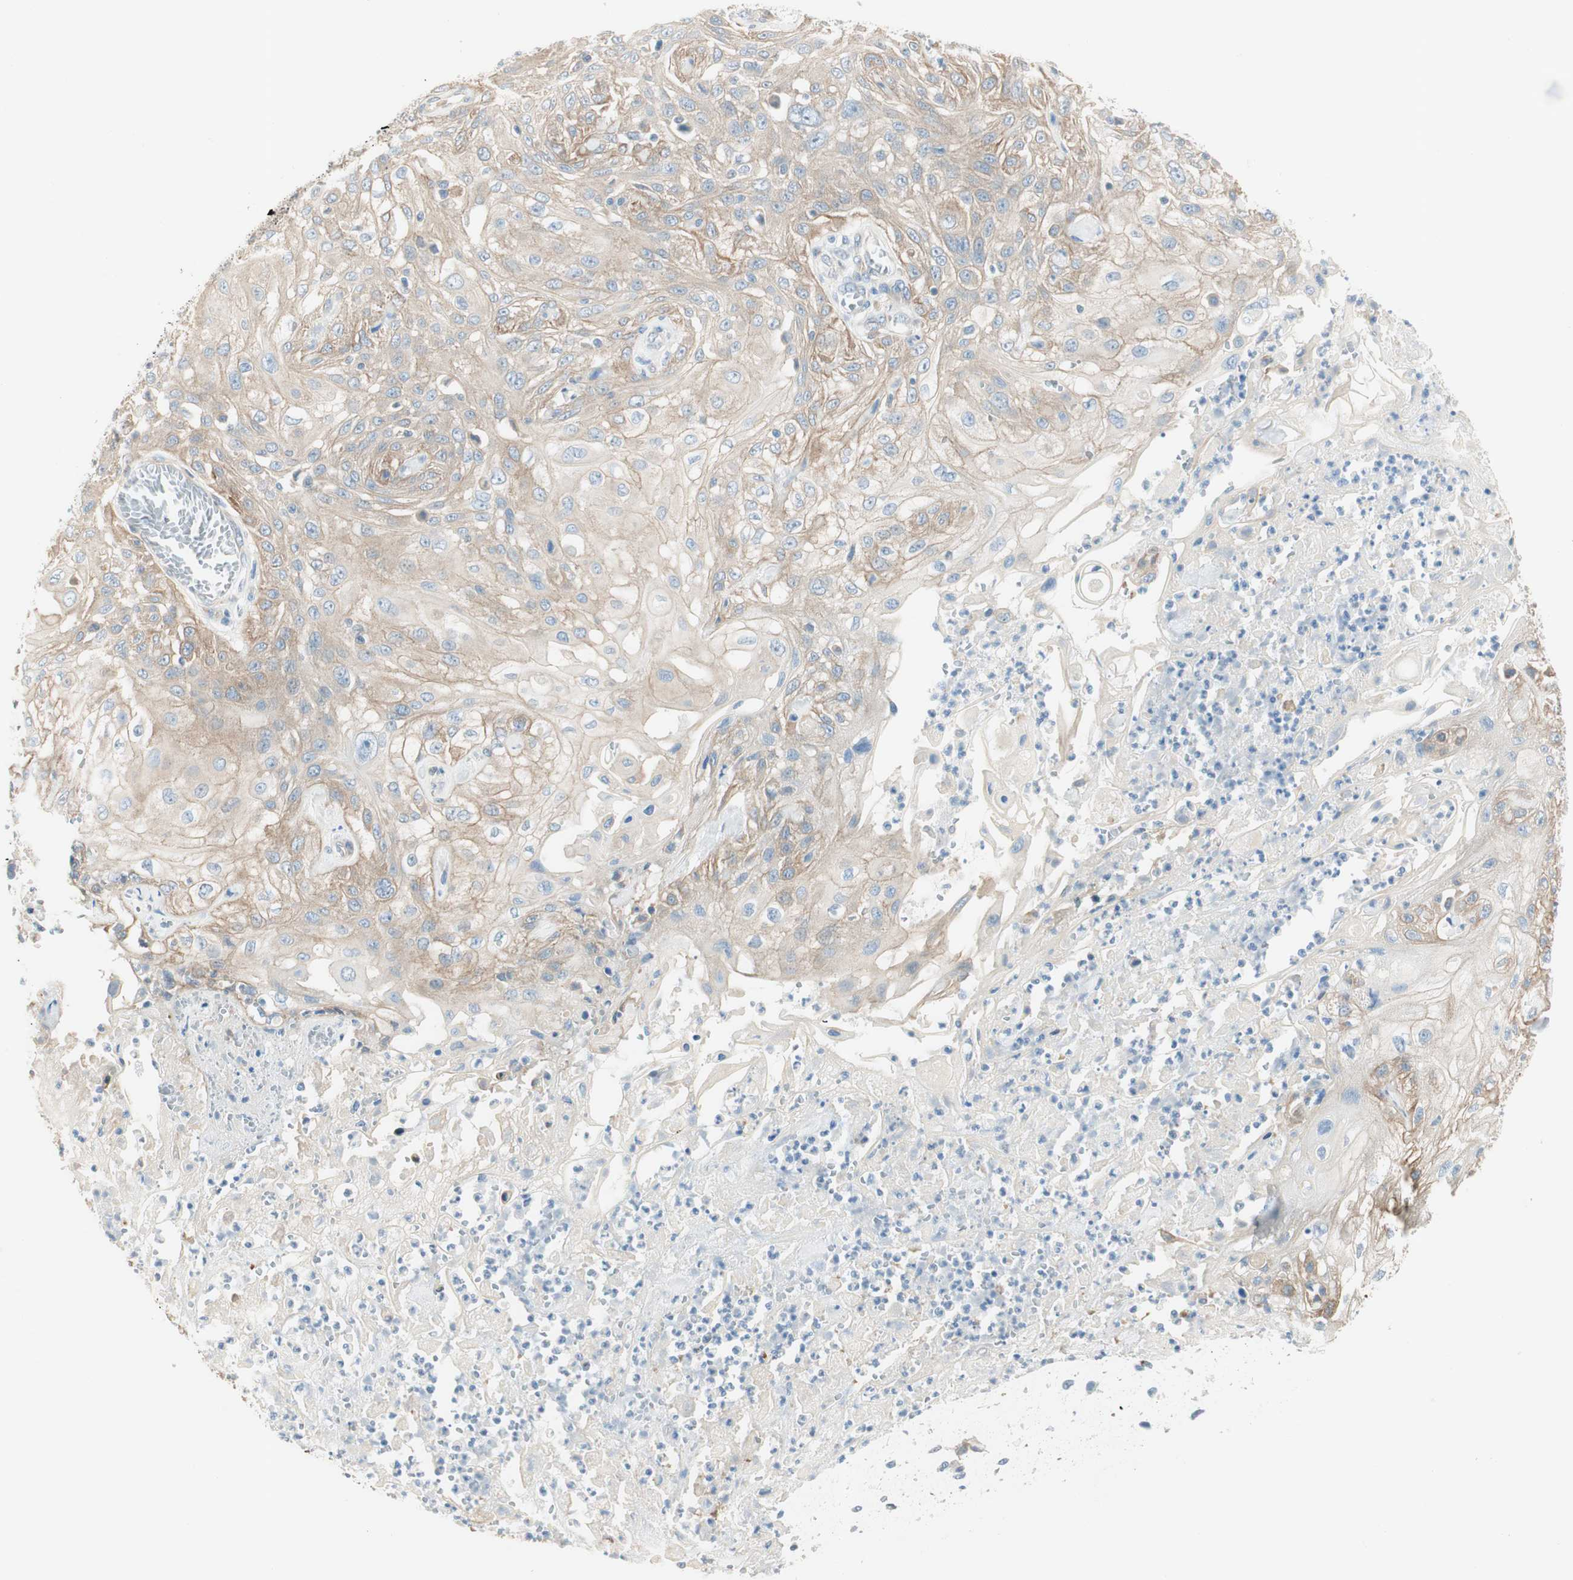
{"staining": {"intensity": "moderate", "quantity": ">75%", "location": "cytoplasmic/membranous"}, "tissue": "skin cancer", "cell_type": "Tumor cells", "image_type": "cancer", "snomed": [{"axis": "morphology", "description": "Squamous cell carcinoma, NOS"}, {"axis": "morphology", "description": "Squamous cell carcinoma, metastatic, NOS"}, {"axis": "topography", "description": "Skin"}, {"axis": "topography", "description": "Lymph node"}], "caption": "Metastatic squamous cell carcinoma (skin) stained with a brown dye shows moderate cytoplasmic/membranous positive positivity in approximately >75% of tumor cells.", "gene": "CDK3", "patient": {"sex": "male", "age": 75}}